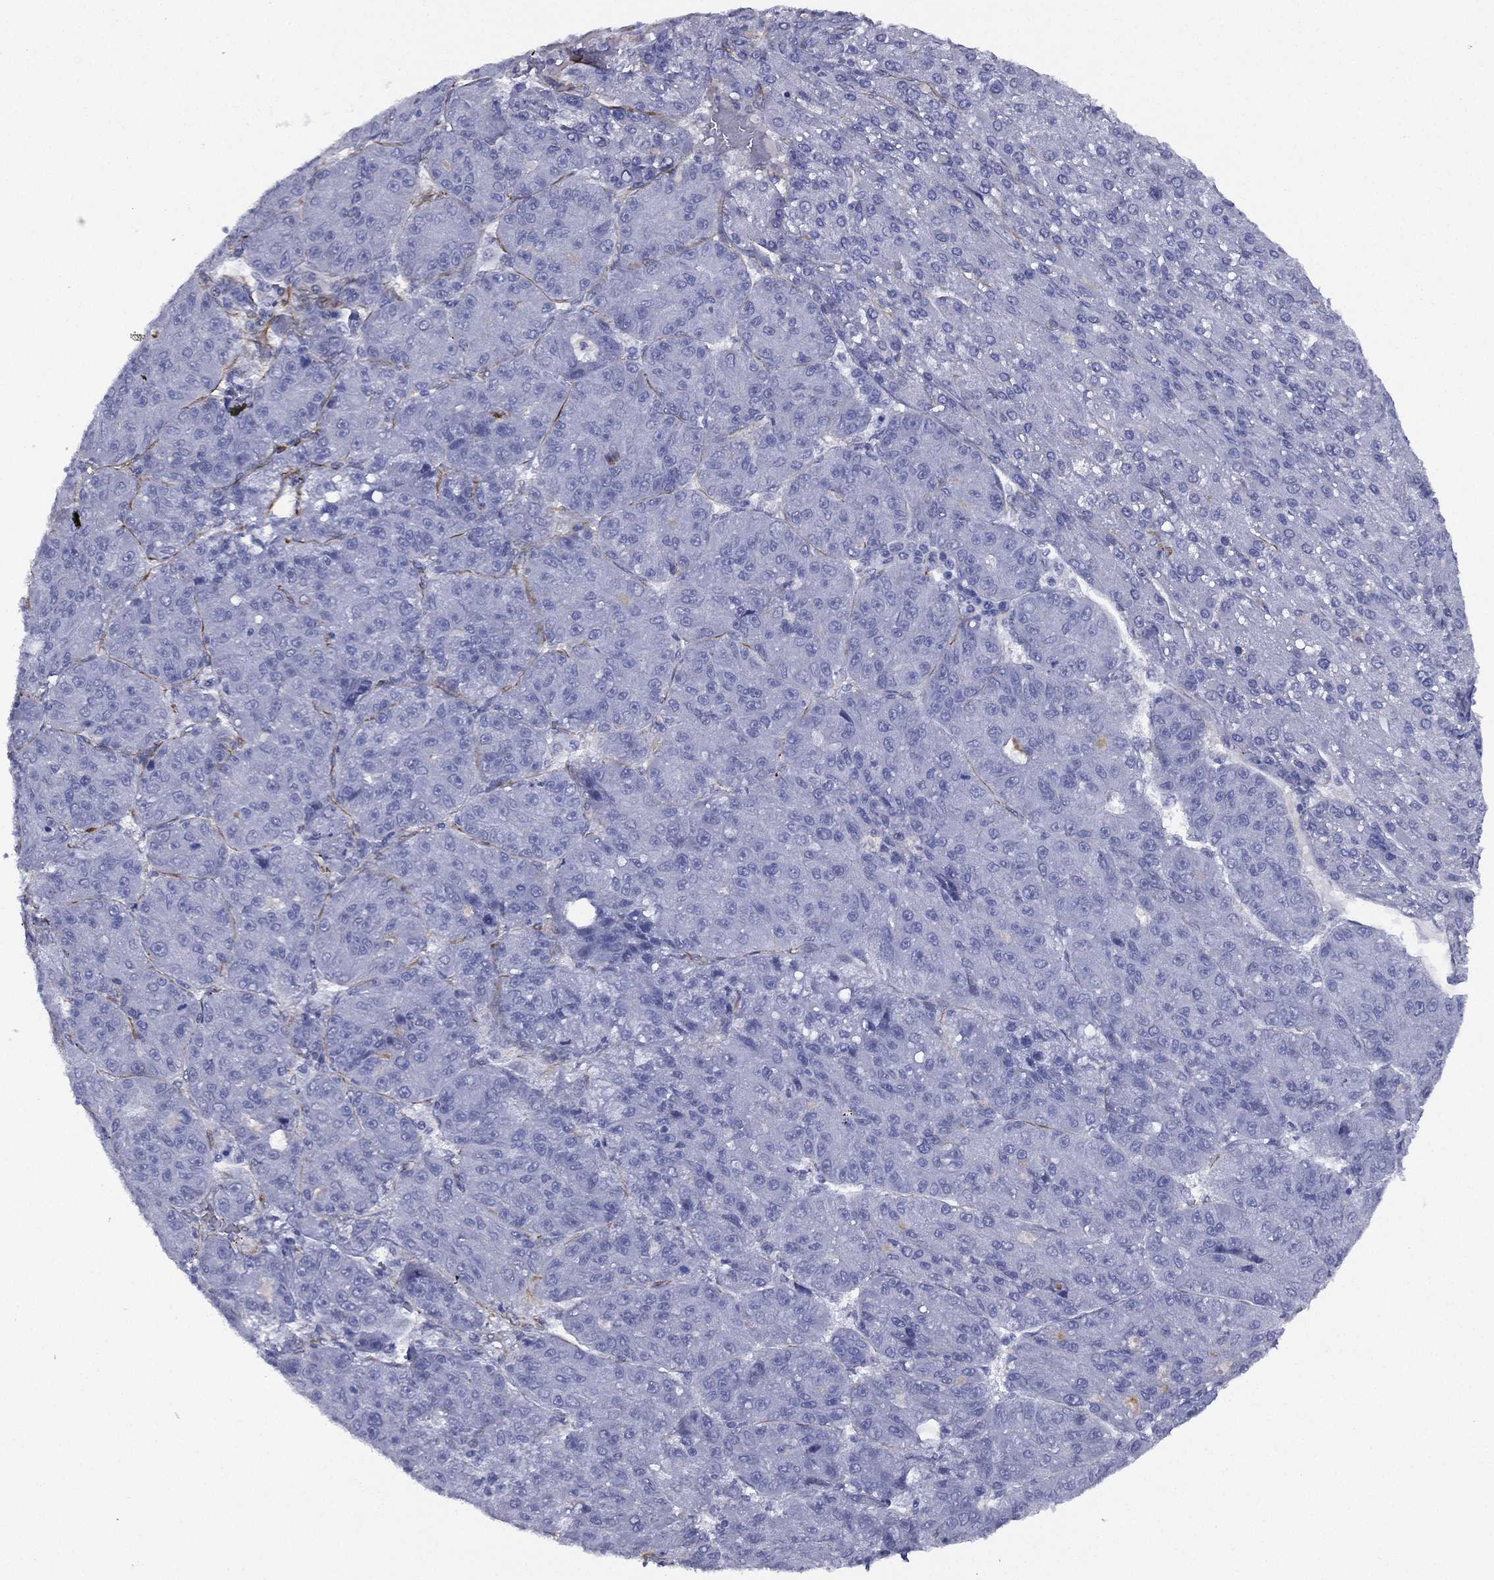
{"staining": {"intensity": "negative", "quantity": "none", "location": "none"}, "tissue": "liver cancer", "cell_type": "Tumor cells", "image_type": "cancer", "snomed": [{"axis": "morphology", "description": "Carcinoma, Hepatocellular, NOS"}, {"axis": "topography", "description": "Liver"}], "caption": "Immunohistochemistry (IHC) micrograph of neoplastic tissue: human liver hepatocellular carcinoma stained with DAB reveals no significant protein expression in tumor cells. (DAB IHC with hematoxylin counter stain).", "gene": "MAS1", "patient": {"sex": "male", "age": 67}}